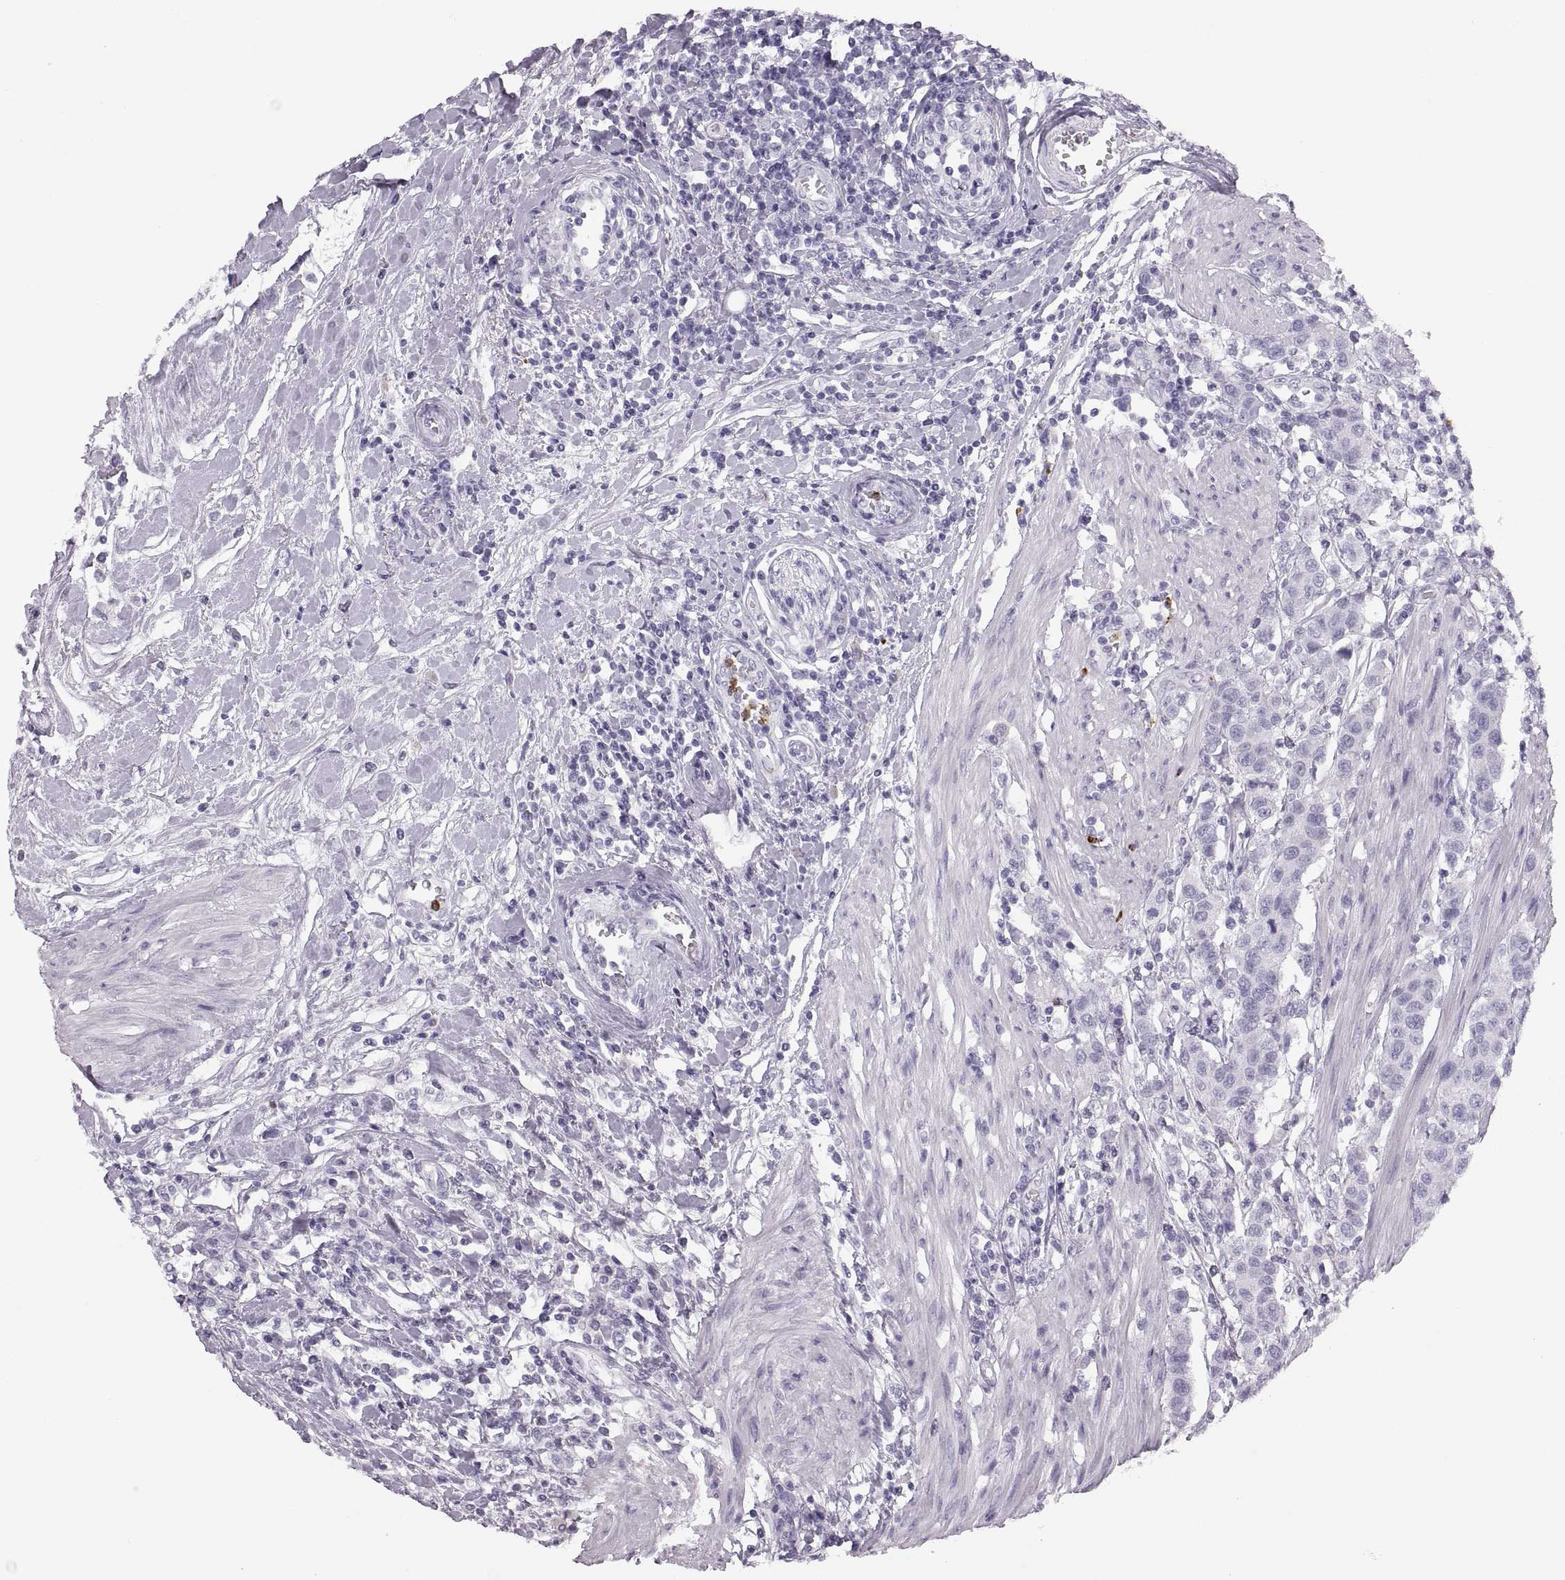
{"staining": {"intensity": "negative", "quantity": "none", "location": "none"}, "tissue": "urothelial cancer", "cell_type": "Tumor cells", "image_type": "cancer", "snomed": [{"axis": "morphology", "description": "Urothelial carcinoma, High grade"}, {"axis": "topography", "description": "Urinary bladder"}], "caption": "Tumor cells are negative for brown protein staining in urothelial carcinoma (high-grade). The staining is performed using DAB brown chromogen with nuclei counter-stained in using hematoxylin.", "gene": "MILR1", "patient": {"sex": "female", "age": 58}}